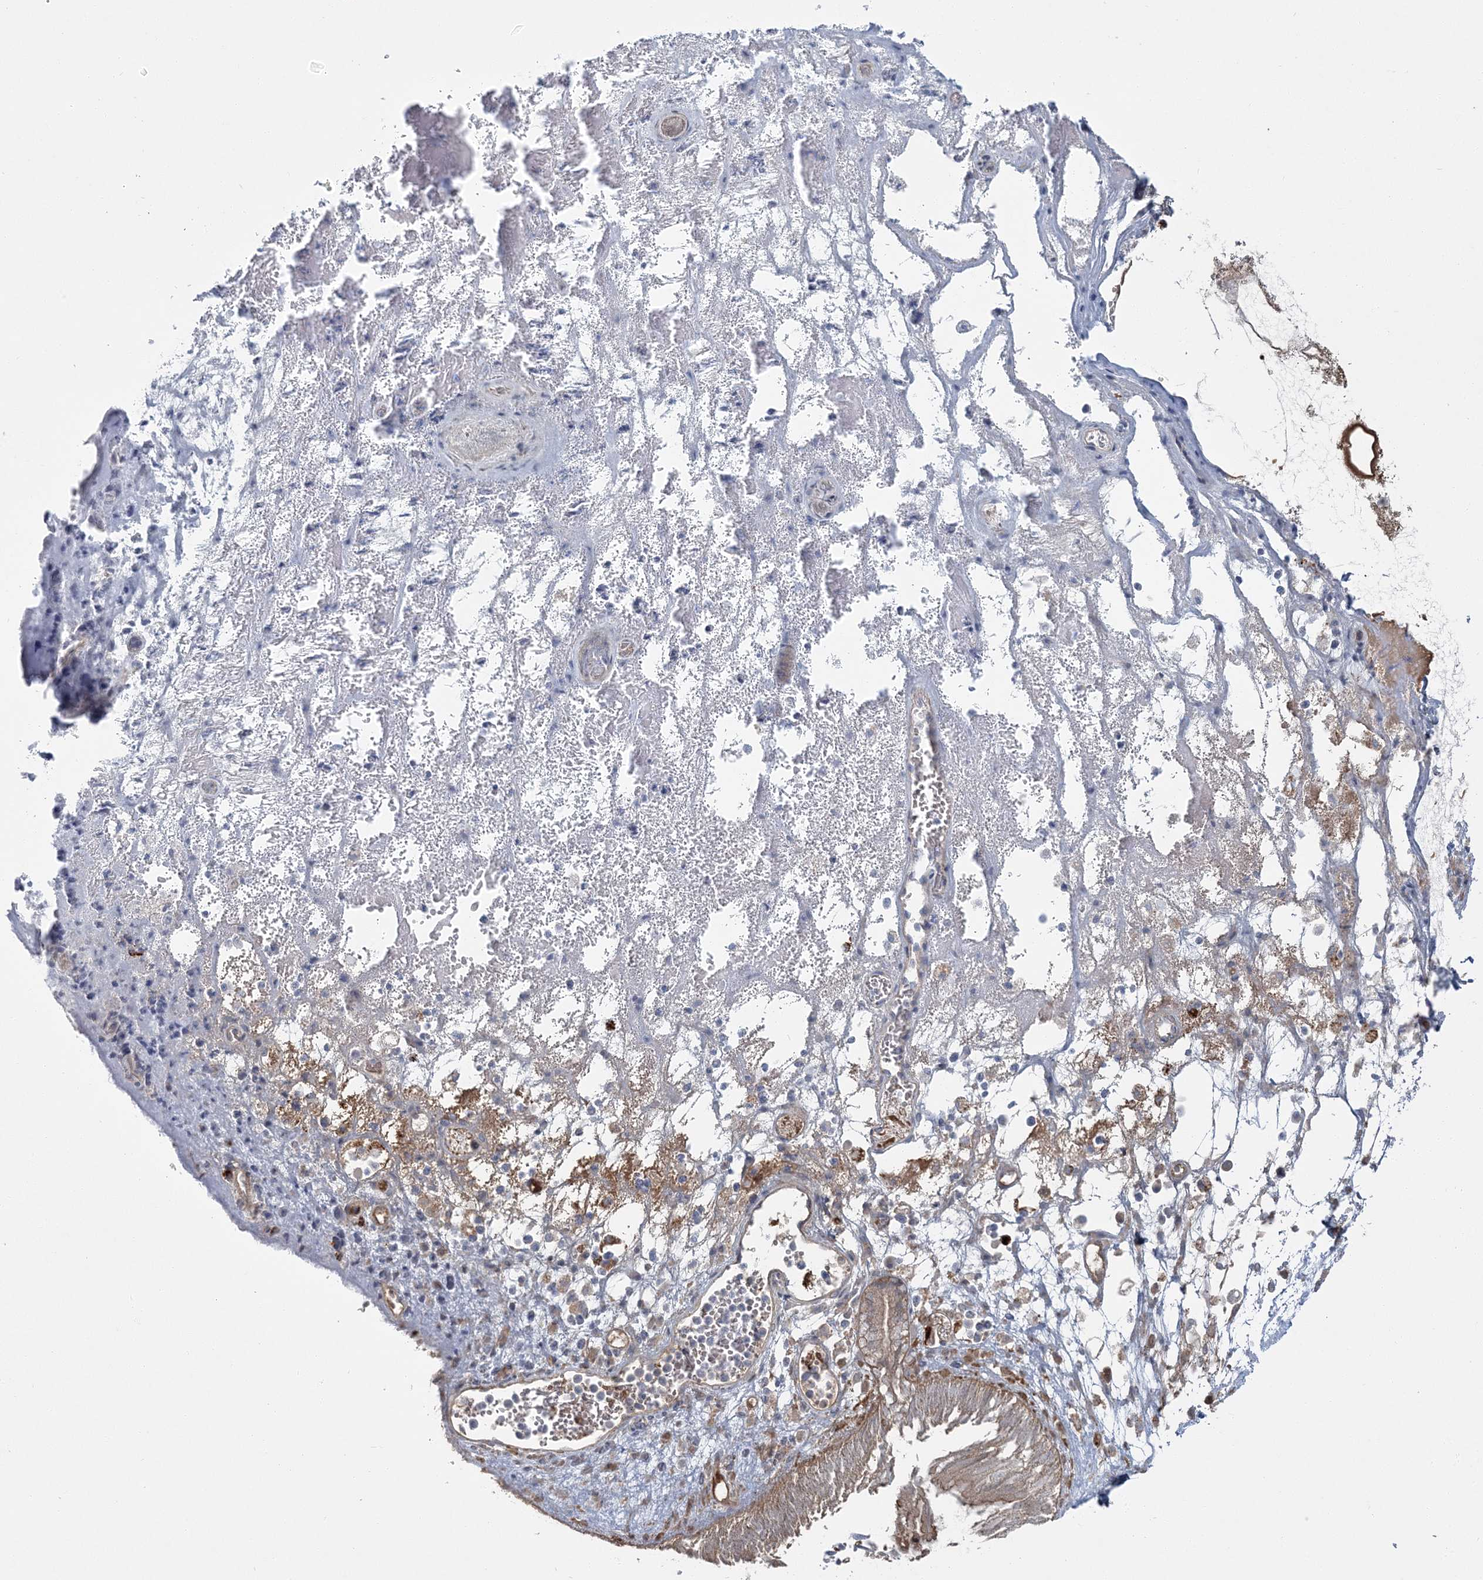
{"staining": {"intensity": "strong", "quantity": "25%-75%", "location": "cytoplasmic/membranous"}, "tissue": "nasopharynx", "cell_type": "Respiratory epithelial cells", "image_type": "normal", "snomed": [{"axis": "morphology", "description": "Normal tissue, NOS"}, {"axis": "morphology", "description": "Inflammation, NOS"}, {"axis": "morphology", "description": "Malignant melanoma, Metastatic site"}, {"axis": "topography", "description": "Nasopharynx"}], "caption": "The image displays a brown stain indicating the presence of a protein in the cytoplasmic/membranous of respiratory epithelial cells in nasopharynx.", "gene": "RGCC", "patient": {"sex": "male", "age": 70}}